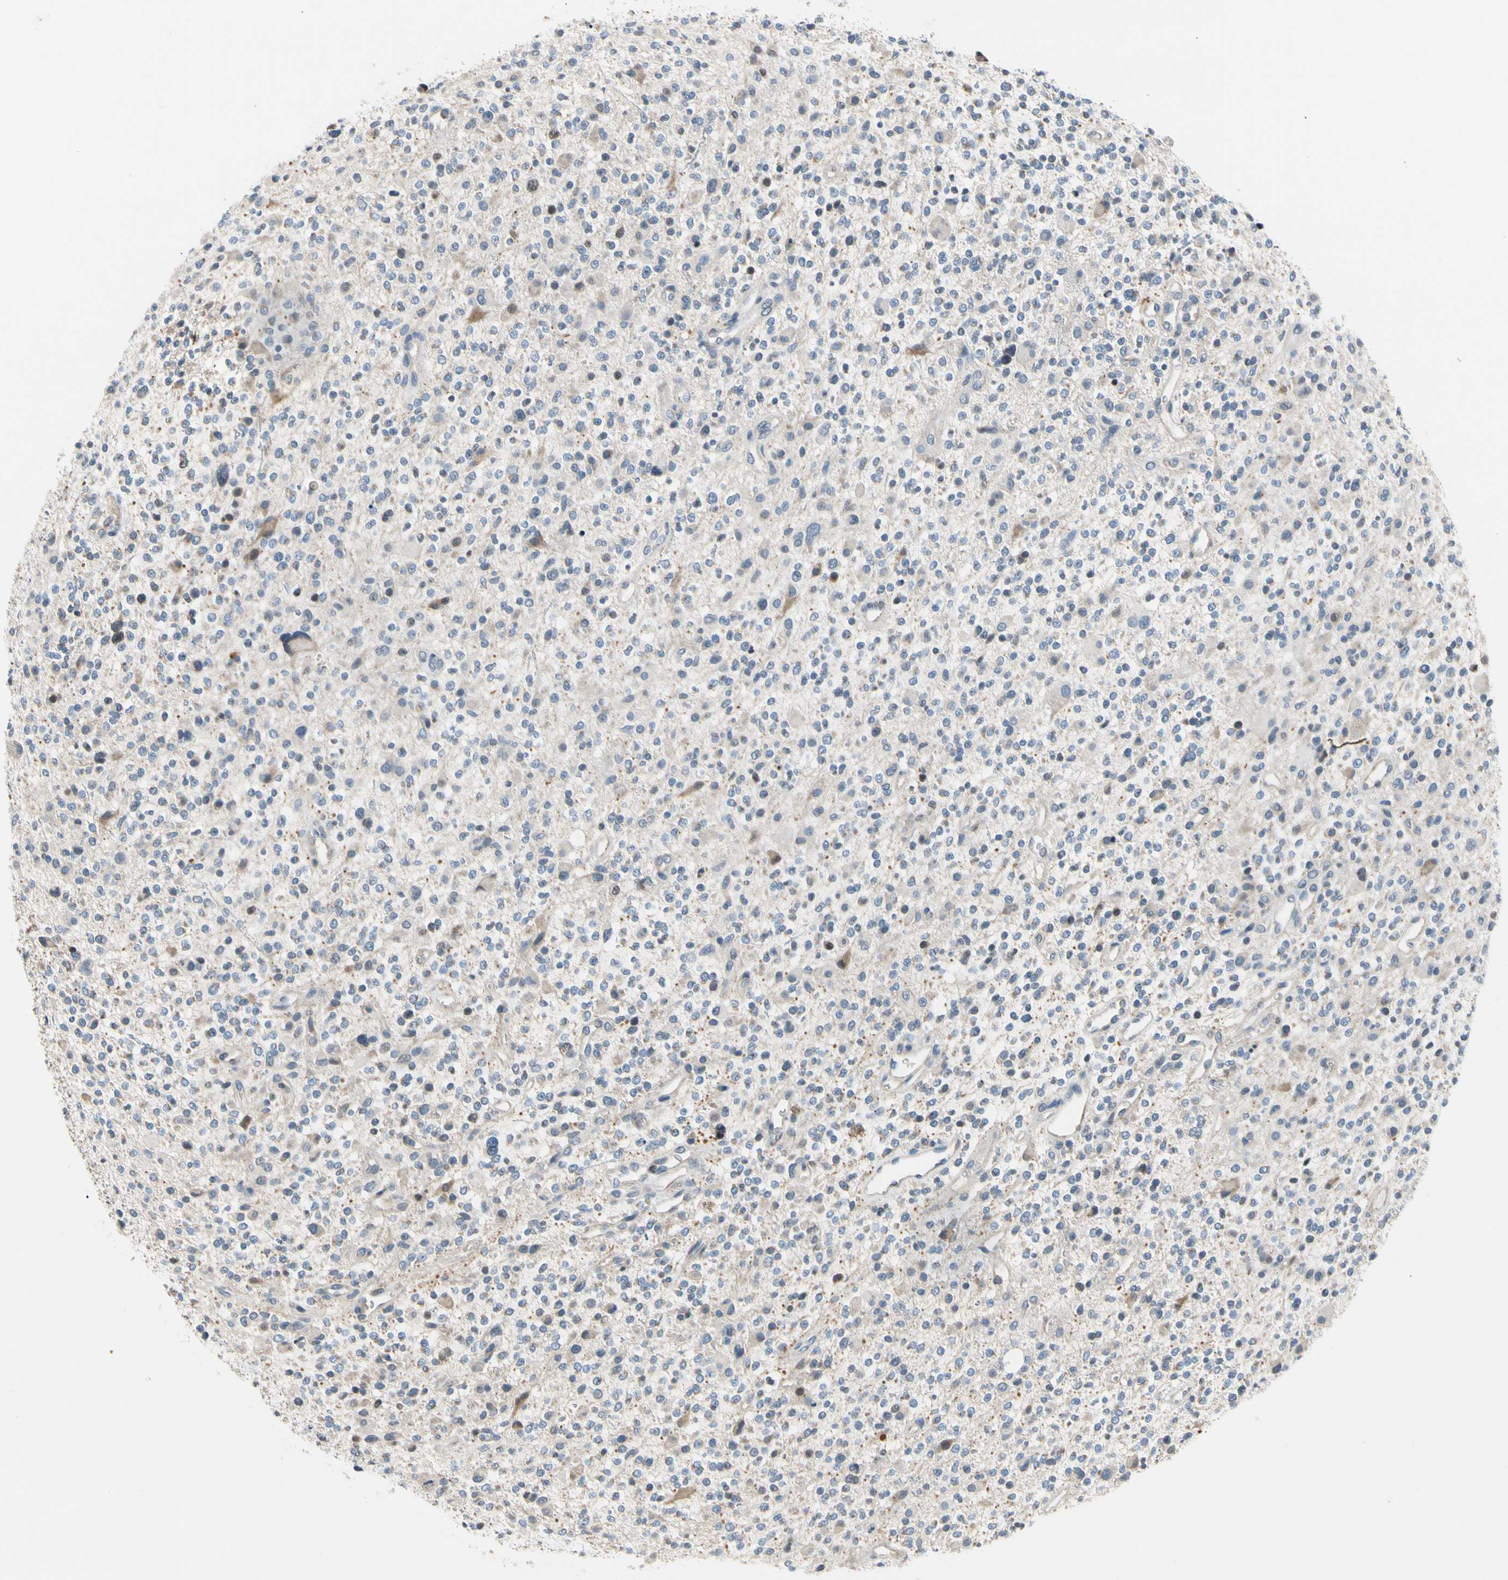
{"staining": {"intensity": "negative", "quantity": "none", "location": "none"}, "tissue": "glioma", "cell_type": "Tumor cells", "image_type": "cancer", "snomed": [{"axis": "morphology", "description": "Glioma, malignant, High grade"}, {"axis": "topography", "description": "Brain"}], "caption": "Tumor cells show no significant expression in high-grade glioma (malignant).", "gene": "SOX30", "patient": {"sex": "male", "age": 48}}